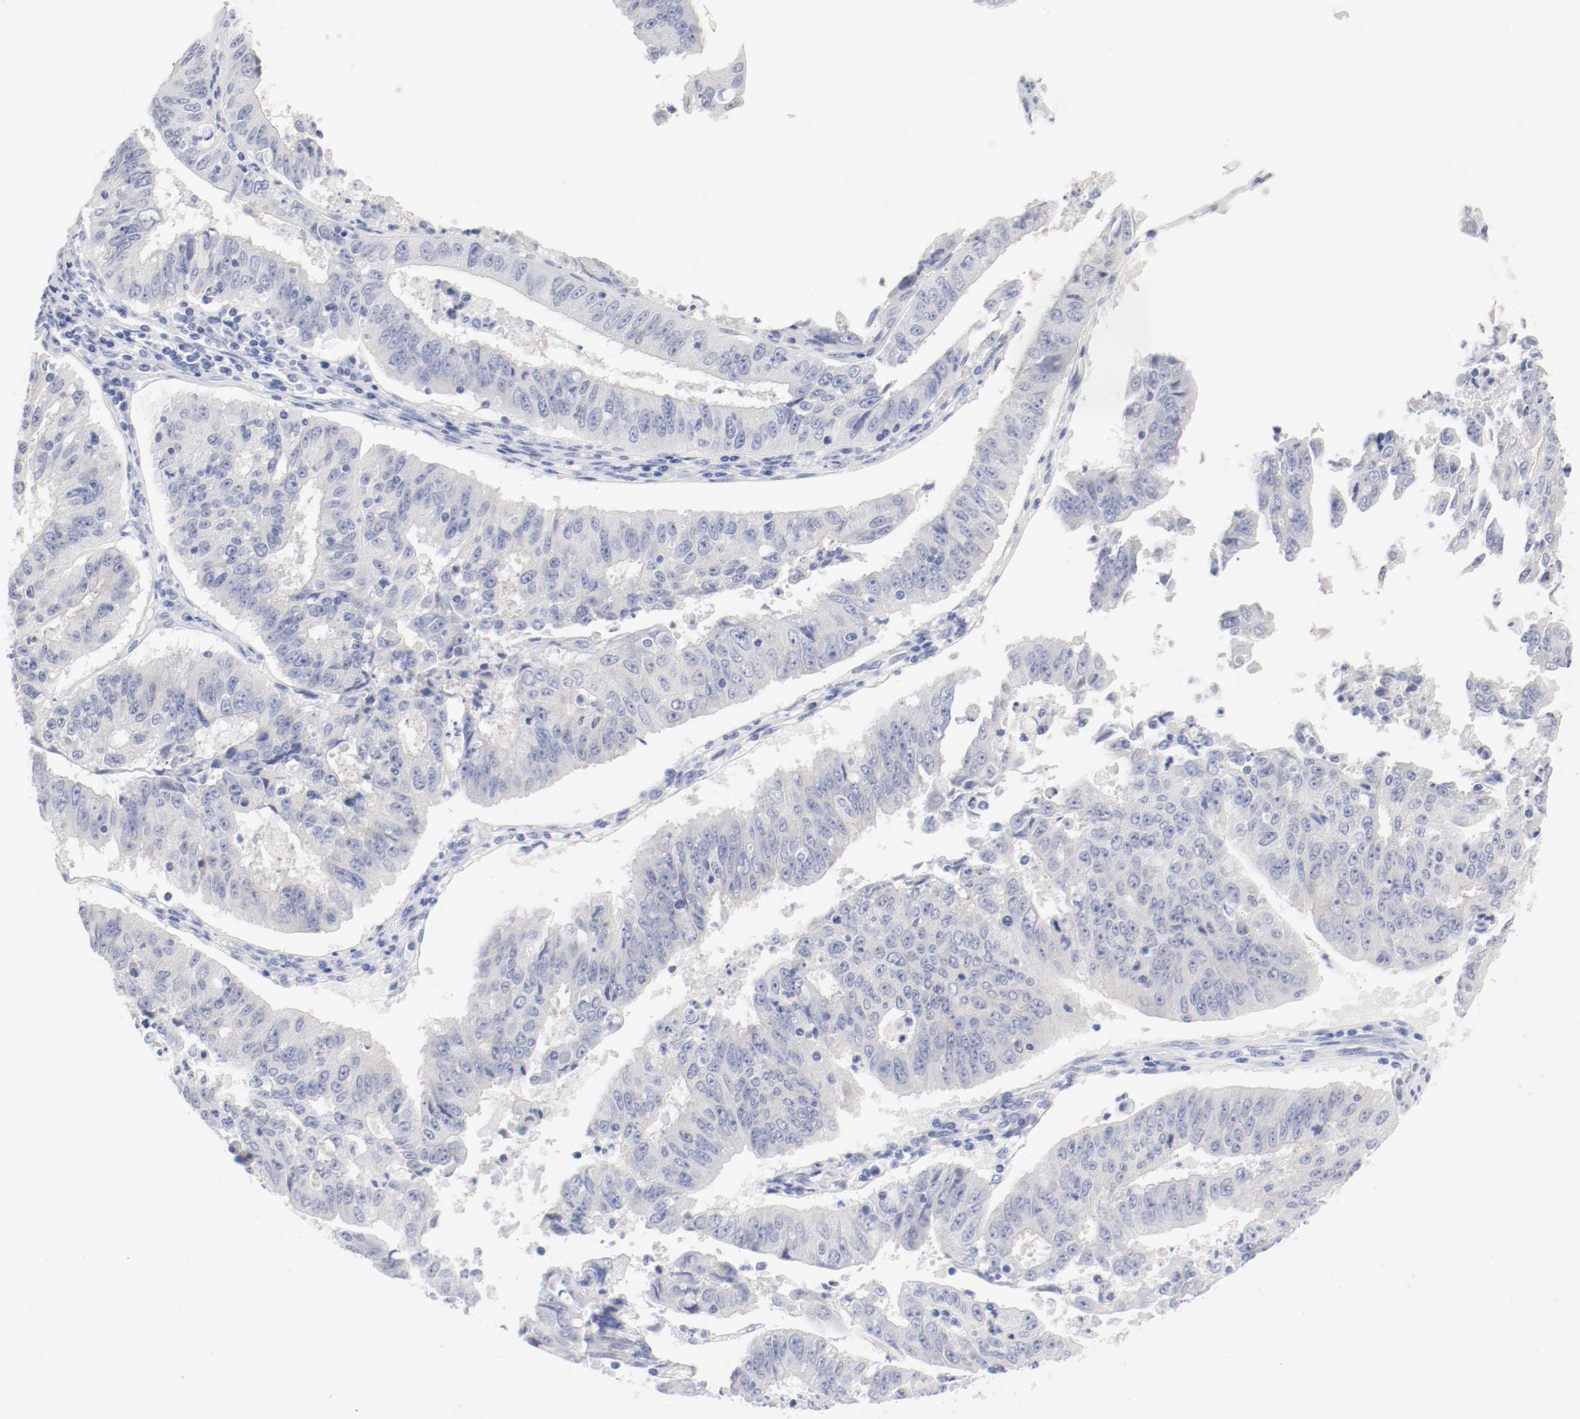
{"staining": {"intensity": "negative", "quantity": "none", "location": "none"}, "tissue": "endometrial cancer", "cell_type": "Tumor cells", "image_type": "cancer", "snomed": [{"axis": "morphology", "description": "Adenocarcinoma, NOS"}, {"axis": "topography", "description": "Endometrium"}], "caption": "DAB (3,3'-diaminobenzidine) immunohistochemical staining of human endometrial cancer (adenocarcinoma) exhibits no significant positivity in tumor cells.", "gene": "HOMER1", "patient": {"sex": "female", "age": 42}}